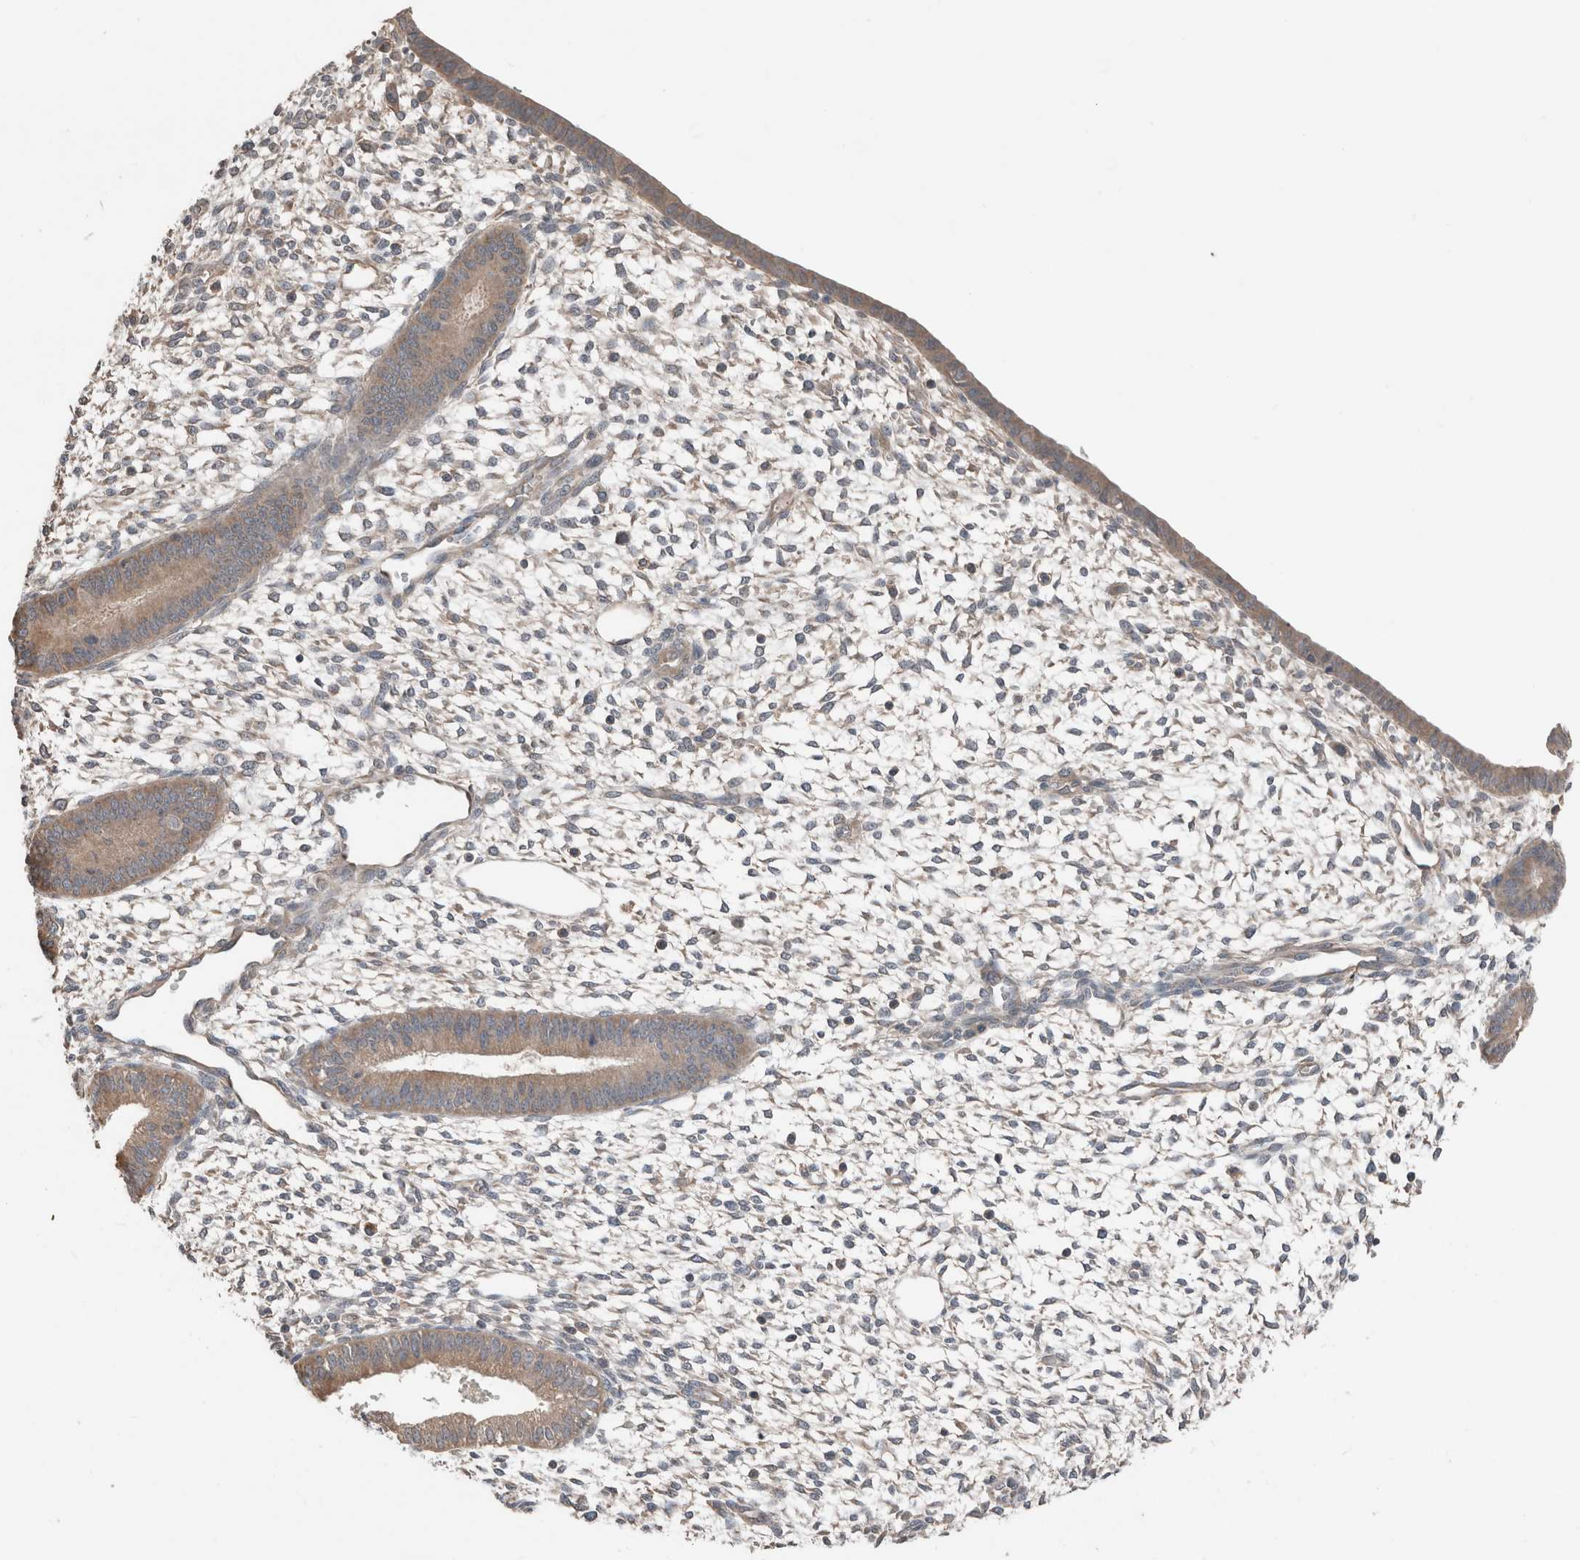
{"staining": {"intensity": "moderate", "quantity": "<25%", "location": "cytoplasmic/membranous"}, "tissue": "endometrium", "cell_type": "Cells in endometrial stroma", "image_type": "normal", "snomed": [{"axis": "morphology", "description": "Normal tissue, NOS"}, {"axis": "topography", "description": "Endometrium"}], "caption": "Immunohistochemical staining of normal human endometrium shows moderate cytoplasmic/membranous protein expression in approximately <25% of cells in endometrial stroma.", "gene": "ERAP2", "patient": {"sex": "female", "age": 46}}